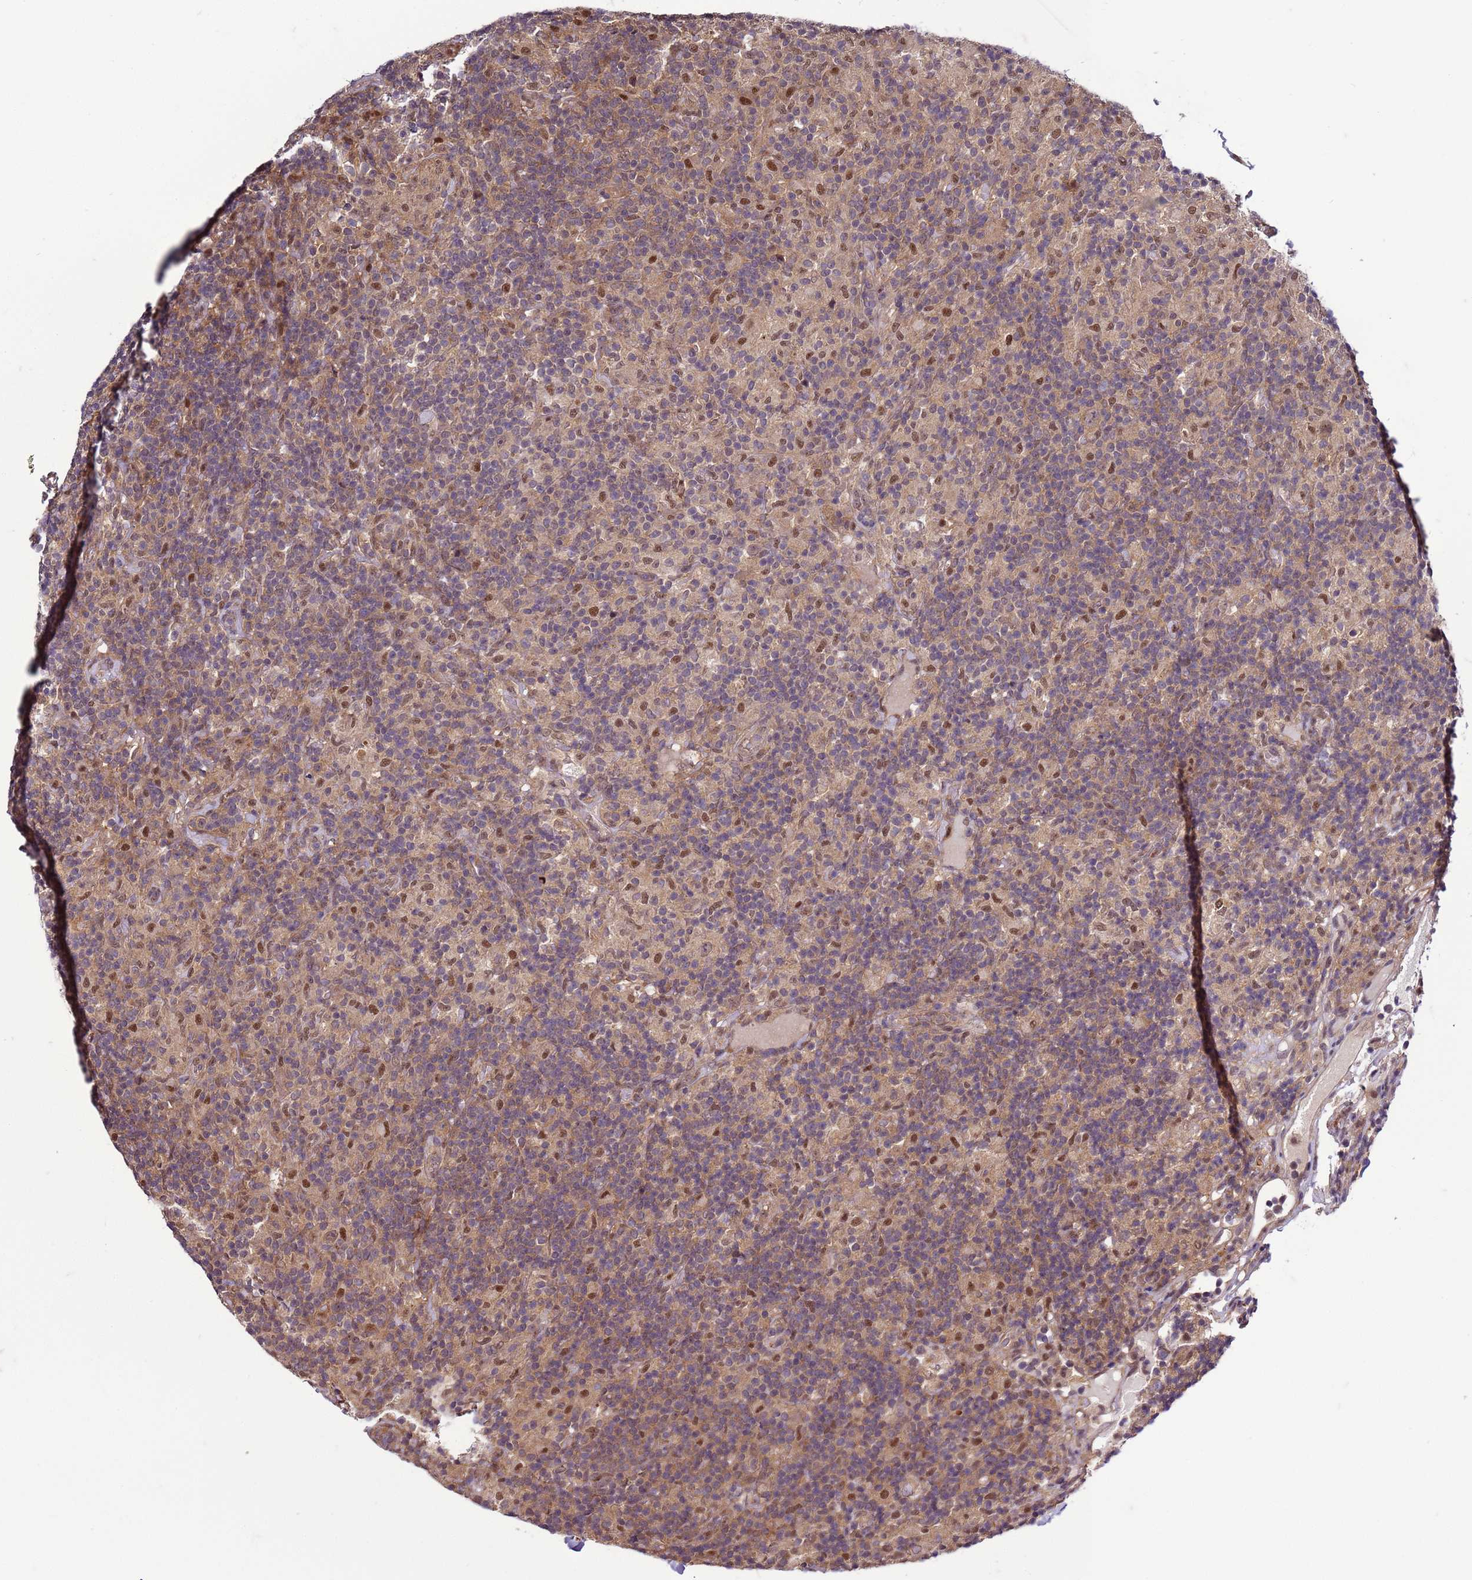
{"staining": {"intensity": "weak", "quantity": ">75%", "location": "nuclear"}, "tissue": "lymphoma", "cell_type": "Tumor cells", "image_type": "cancer", "snomed": [{"axis": "morphology", "description": "Hodgkin's disease, NOS"}, {"axis": "topography", "description": "Lymph node"}], "caption": "Tumor cells demonstrate weak nuclear staining in about >75% of cells in Hodgkin's disease.", "gene": "GEN1", "patient": {"sex": "male", "age": 70}}